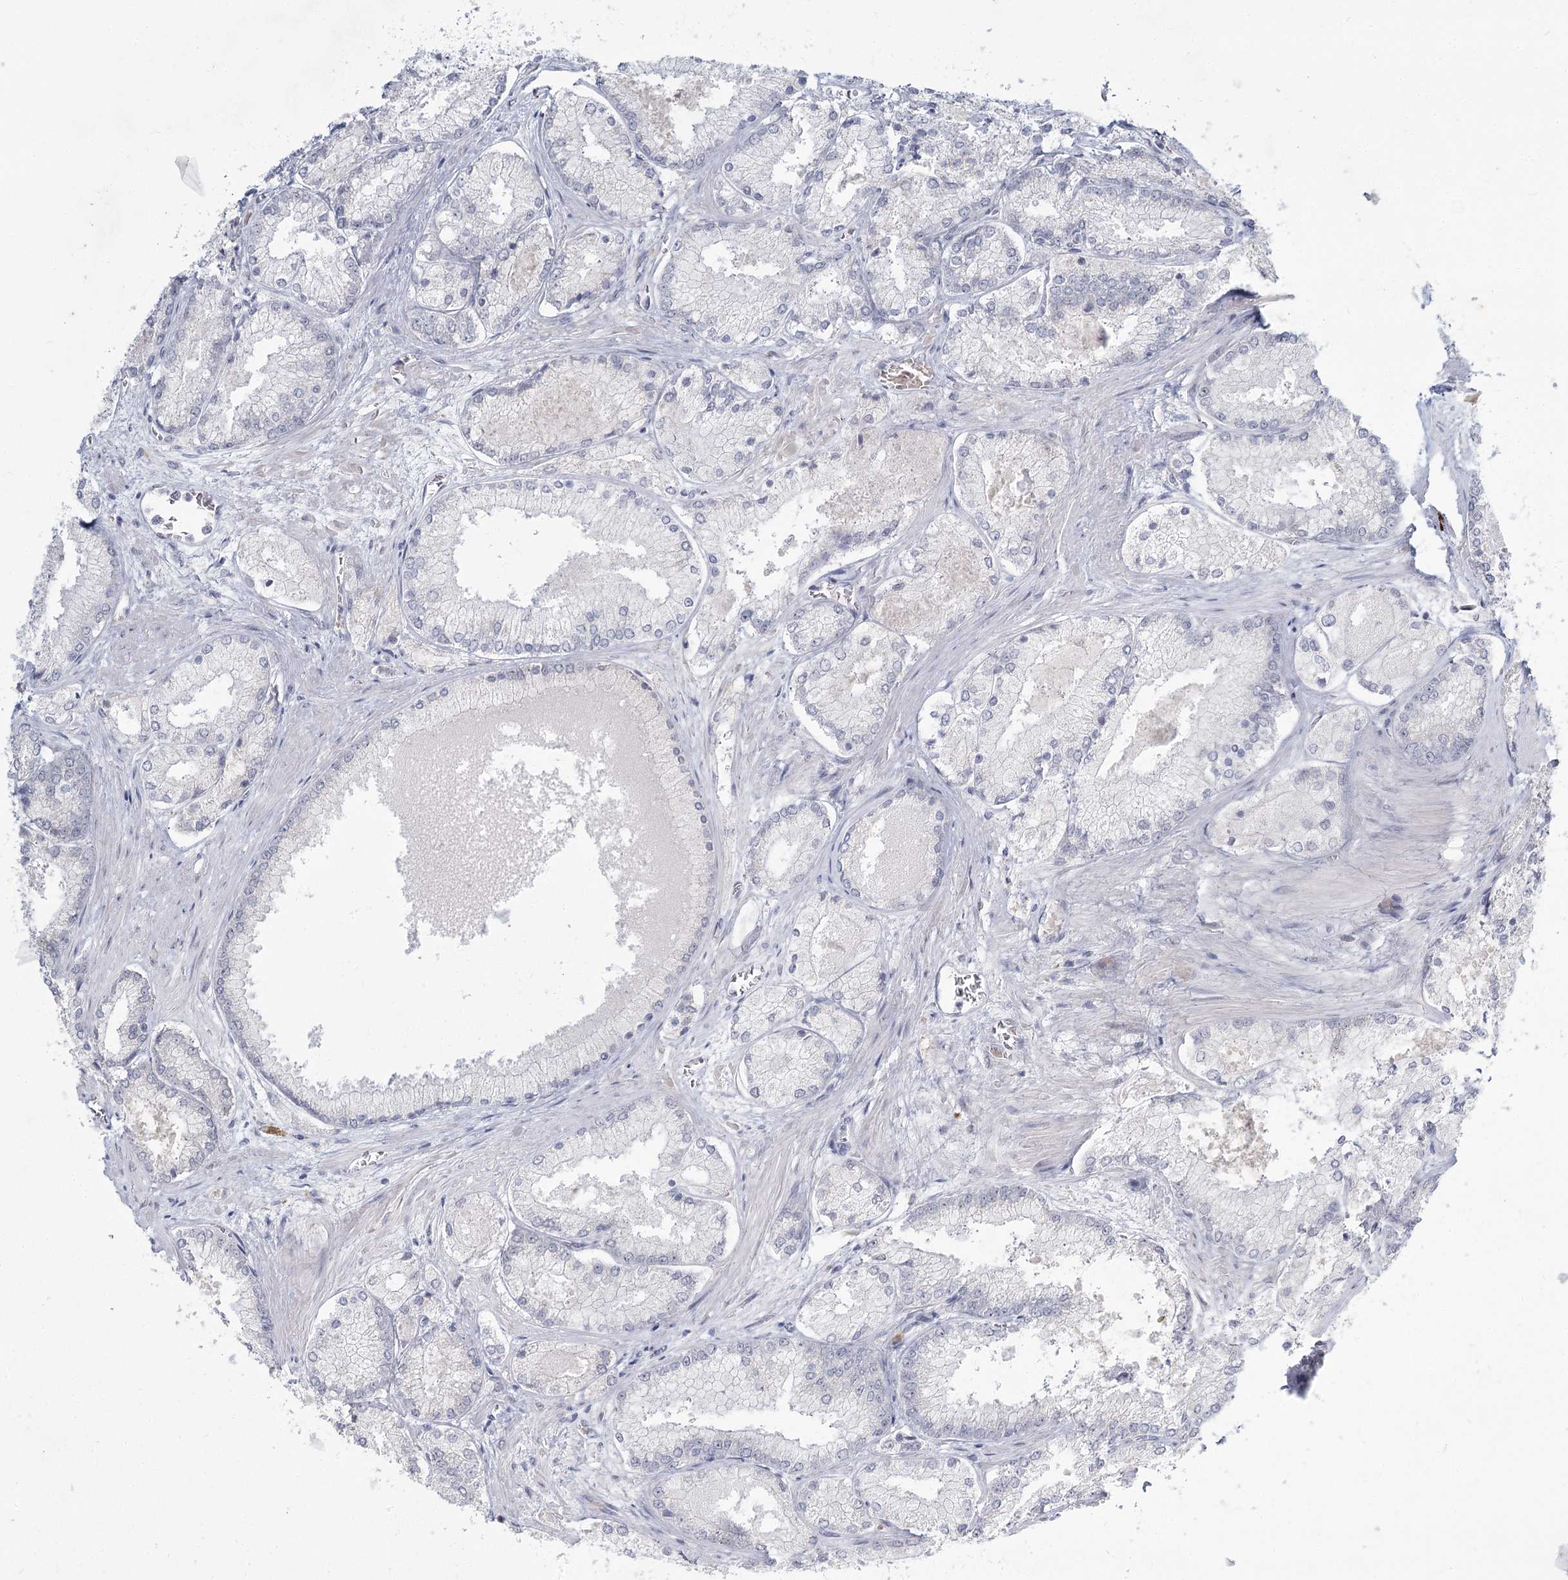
{"staining": {"intensity": "negative", "quantity": "none", "location": "none"}, "tissue": "prostate cancer", "cell_type": "Tumor cells", "image_type": "cancer", "snomed": [{"axis": "morphology", "description": "Adenocarcinoma, Low grade"}, {"axis": "topography", "description": "Prostate"}], "caption": "The micrograph exhibits no staining of tumor cells in adenocarcinoma (low-grade) (prostate).", "gene": "LY6G5C", "patient": {"sex": "male", "age": 74}}